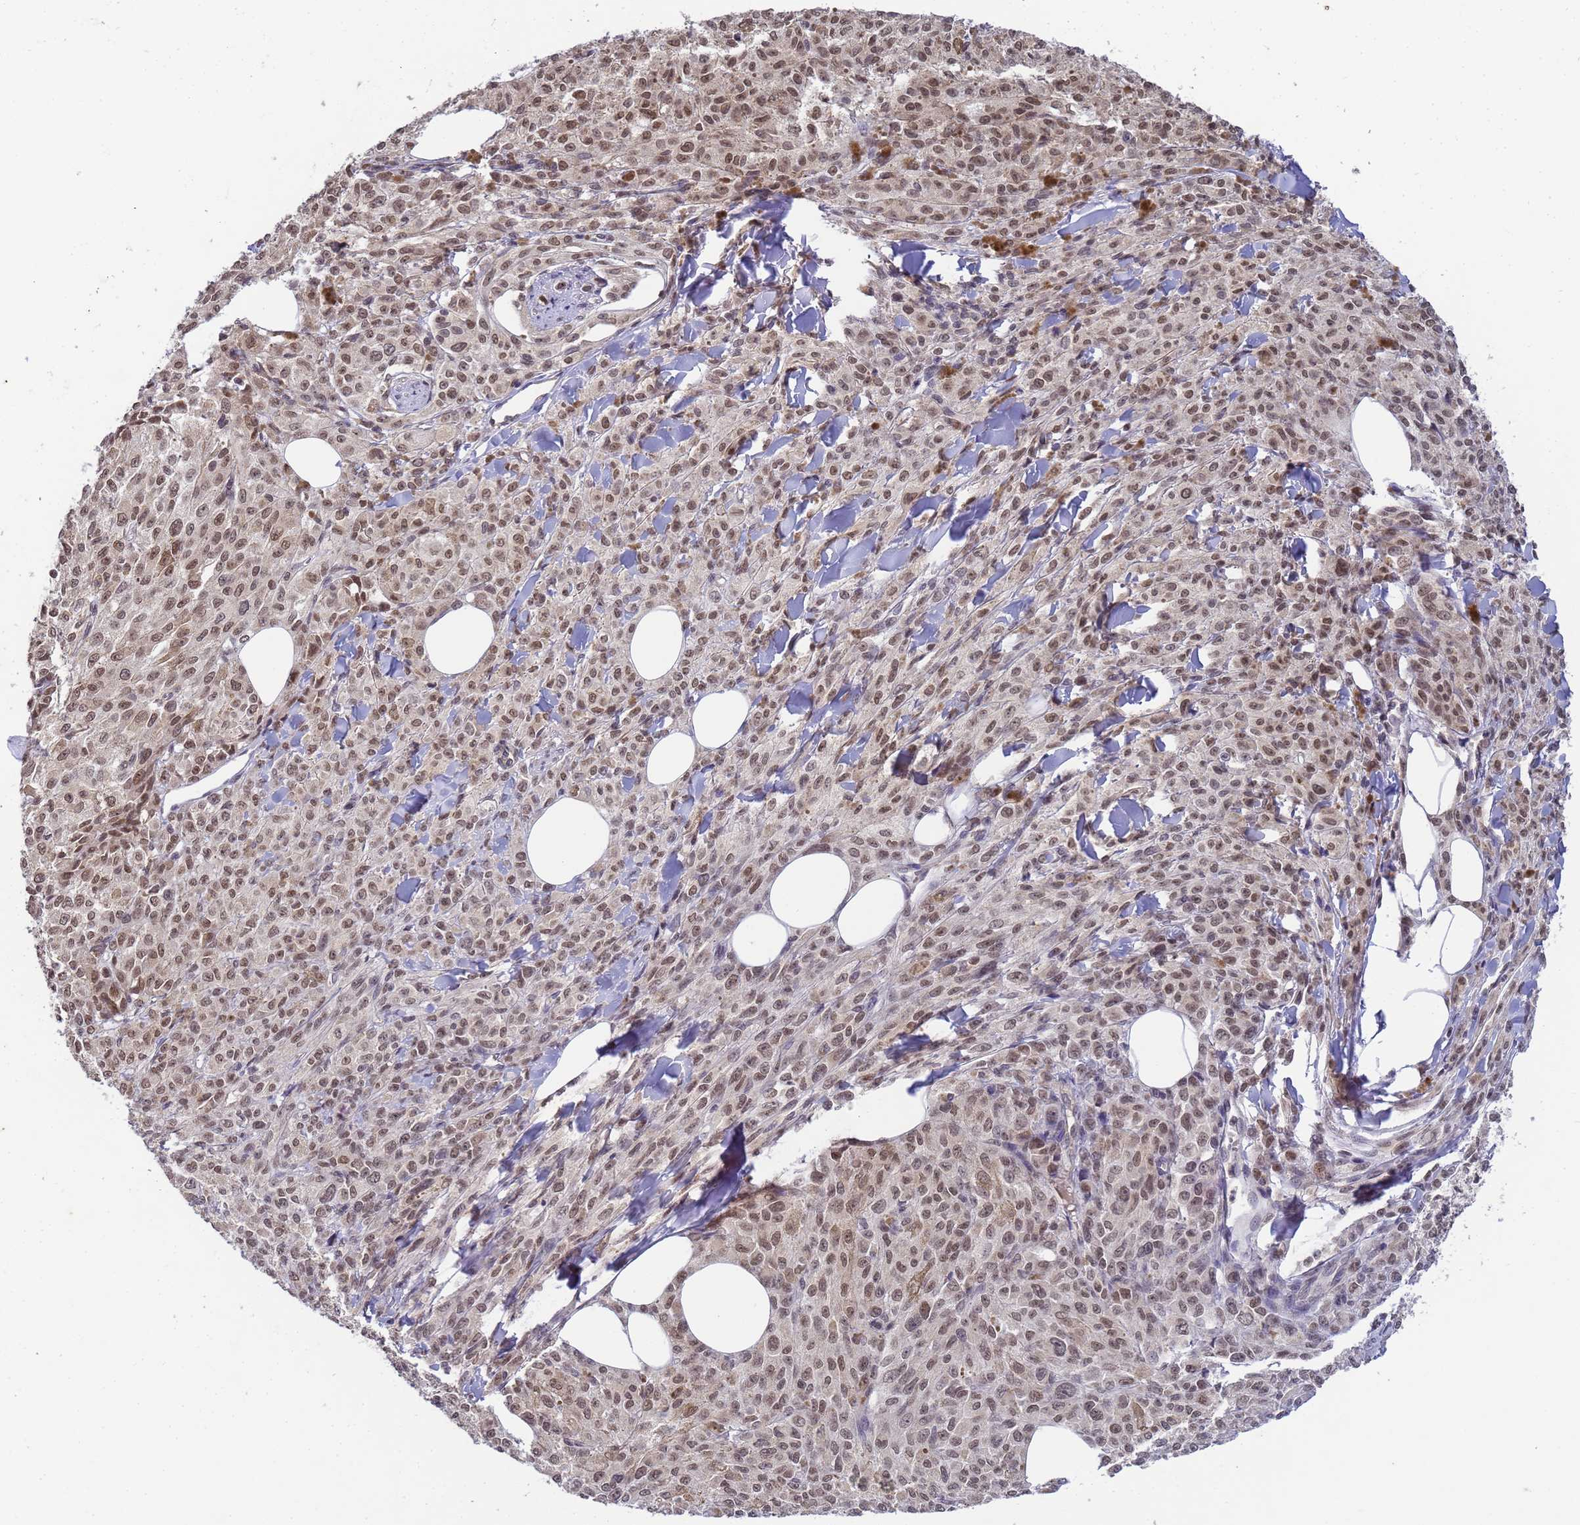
{"staining": {"intensity": "moderate", "quantity": ">75%", "location": "nuclear"}, "tissue": "melanoma", "cell_type": "Tumor cells", "image_type": "cancer", "snomed": [{"axis": "morphology", "description": "Malignant melanoma, NOS"}, {"axis": "topography", "description": "Skin"}], "caption": "The micrograph reveals staining of malignant melanoma, revealing moderate nuclear protein expression (brown color) within tumor cells. The staining was performed using DAB, with brown indicating positive protein expression. Nuclei are stained blue with hematoxylin.", "gene": "MYL7", "patient": {"sex": "female", "age": 52}}